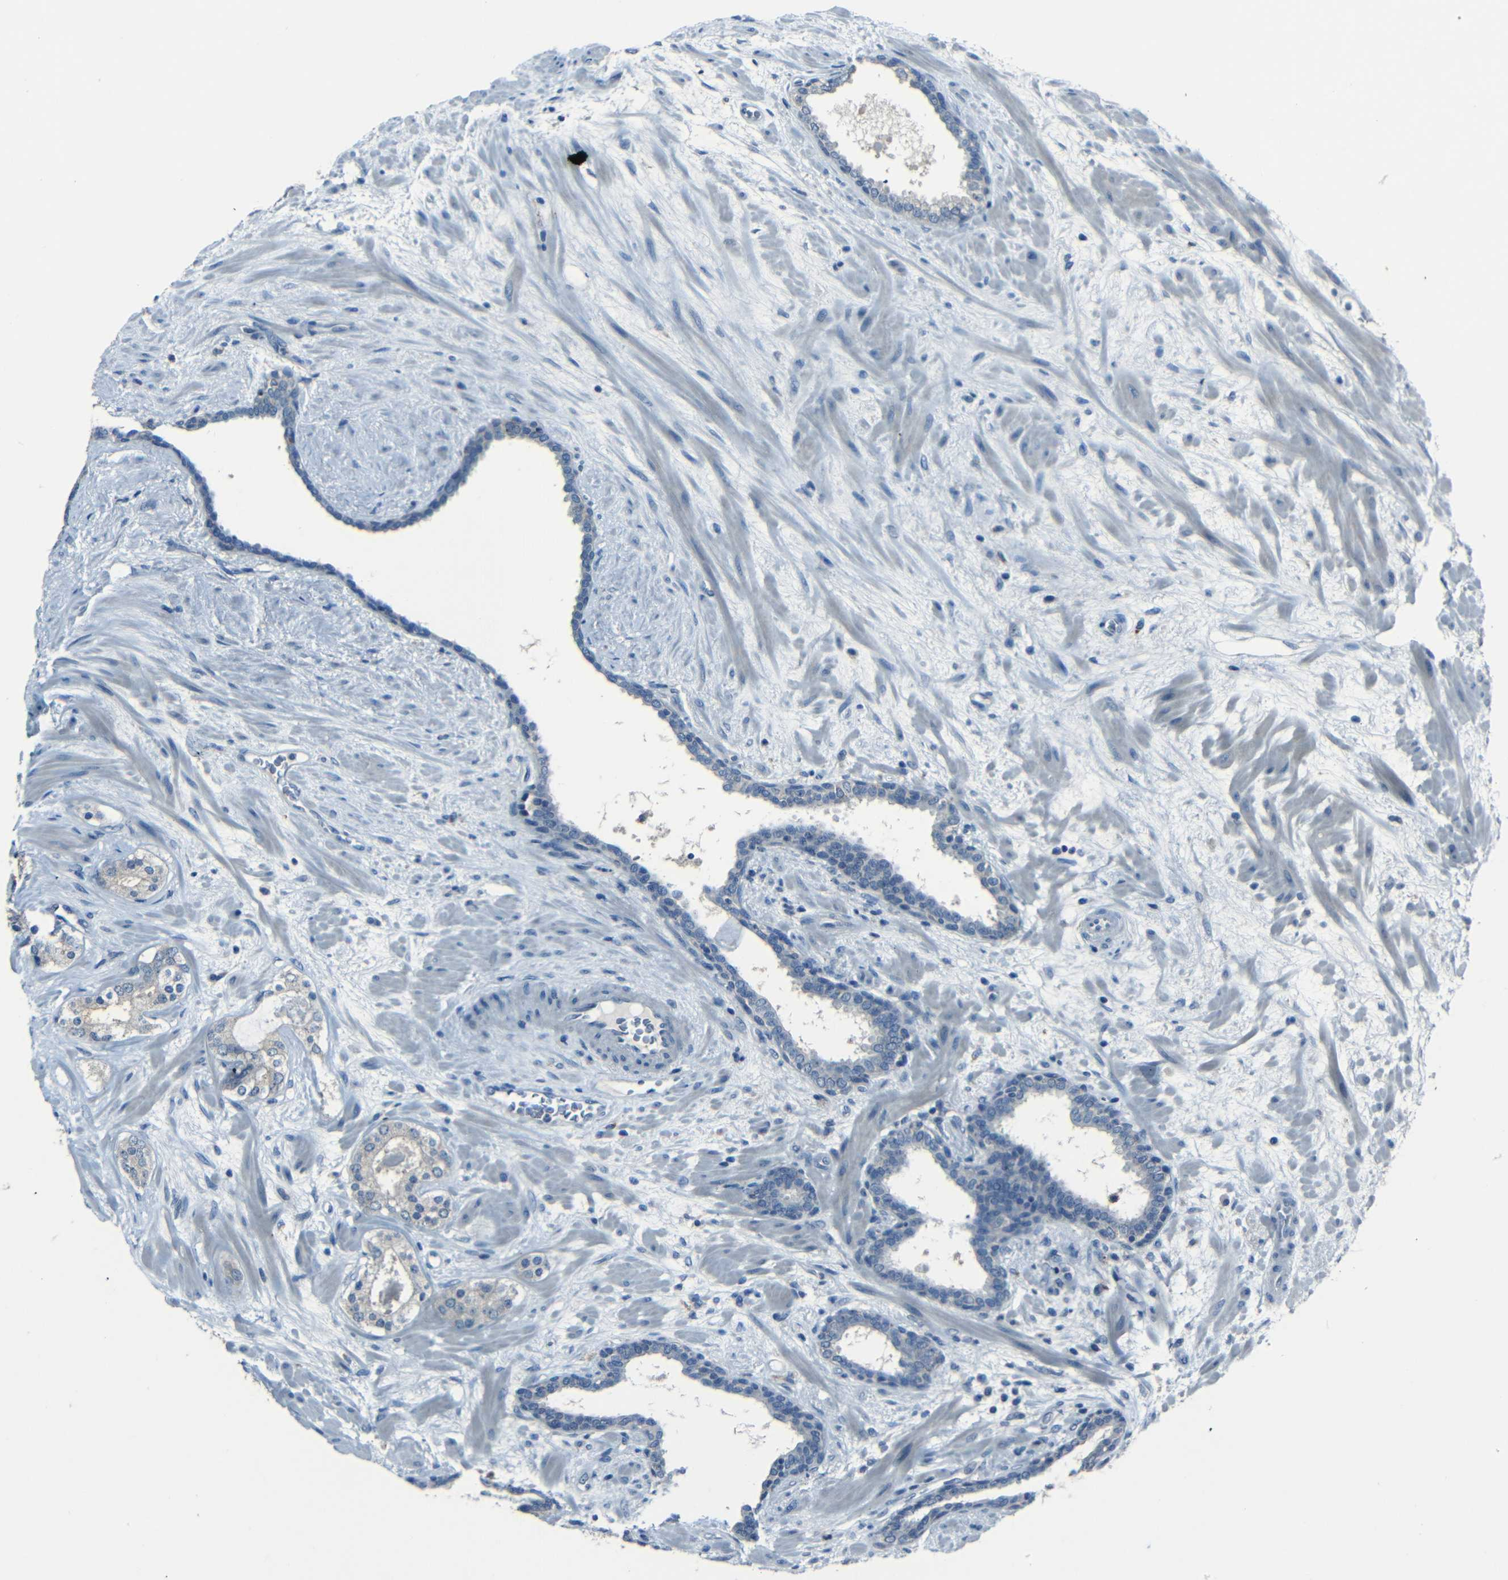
{"staining": {"intensity": "negative", "quantity": "none", "location": "none"}, "tissue": "prostate cancer", "cell_type": "Tumor cells", "image_type": "cancer", "snomed": [{"axis": "morphology", "description": "Adenocarcinoma, Low grade"}, {"axis": "topography", "description": "Prostate"}], "caption": "This is an immunohistochemistry (IHC) micrograph of human low-grade adenocarcinoma (prostate). There is no positivity in tumor cells.", "gene": "SLA", "patient": {"sex": "male", "age": 63}}